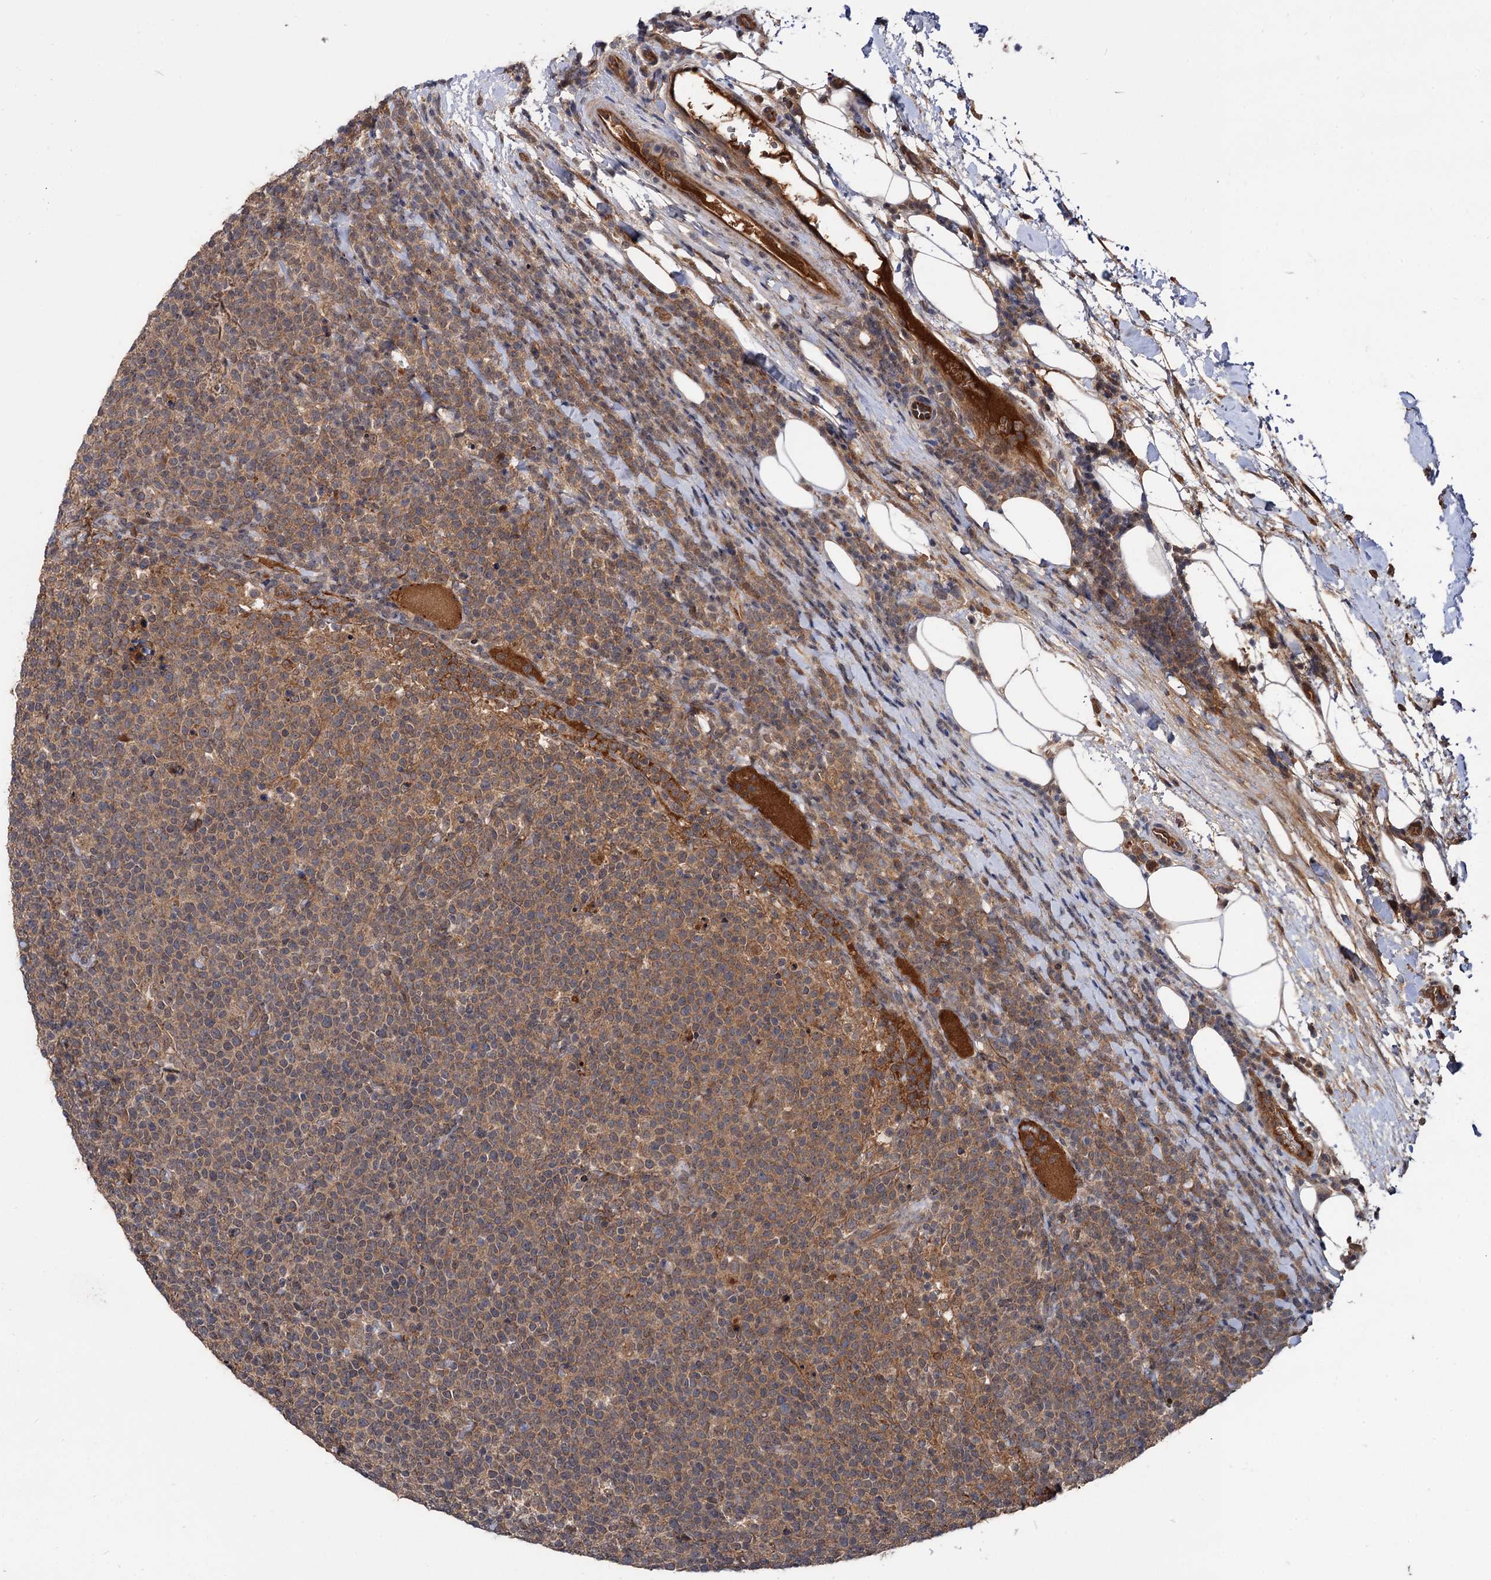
{"staining": {"intensity": "weak", "quantity": ">75%", "location": "cytoplasmic/membranous"}, "tissue": "lymphoma", "cell_type": "Tumor cells", "image_type": "cancer", "snomed": [{"axis": "morphology", "description": "Malignant lymphoma, non-Hodgkin's type, High grade"}, {"axis": "topography", "description": "Lymph node"}], "caption": "The photomicrograph exhibits staining of lymphoma, revealing weak cytoplasmic/membranous protein expression (brown color) within tumor cells.", "gene": "TEX9", "patient": {"sex": "male", "age": 61}}